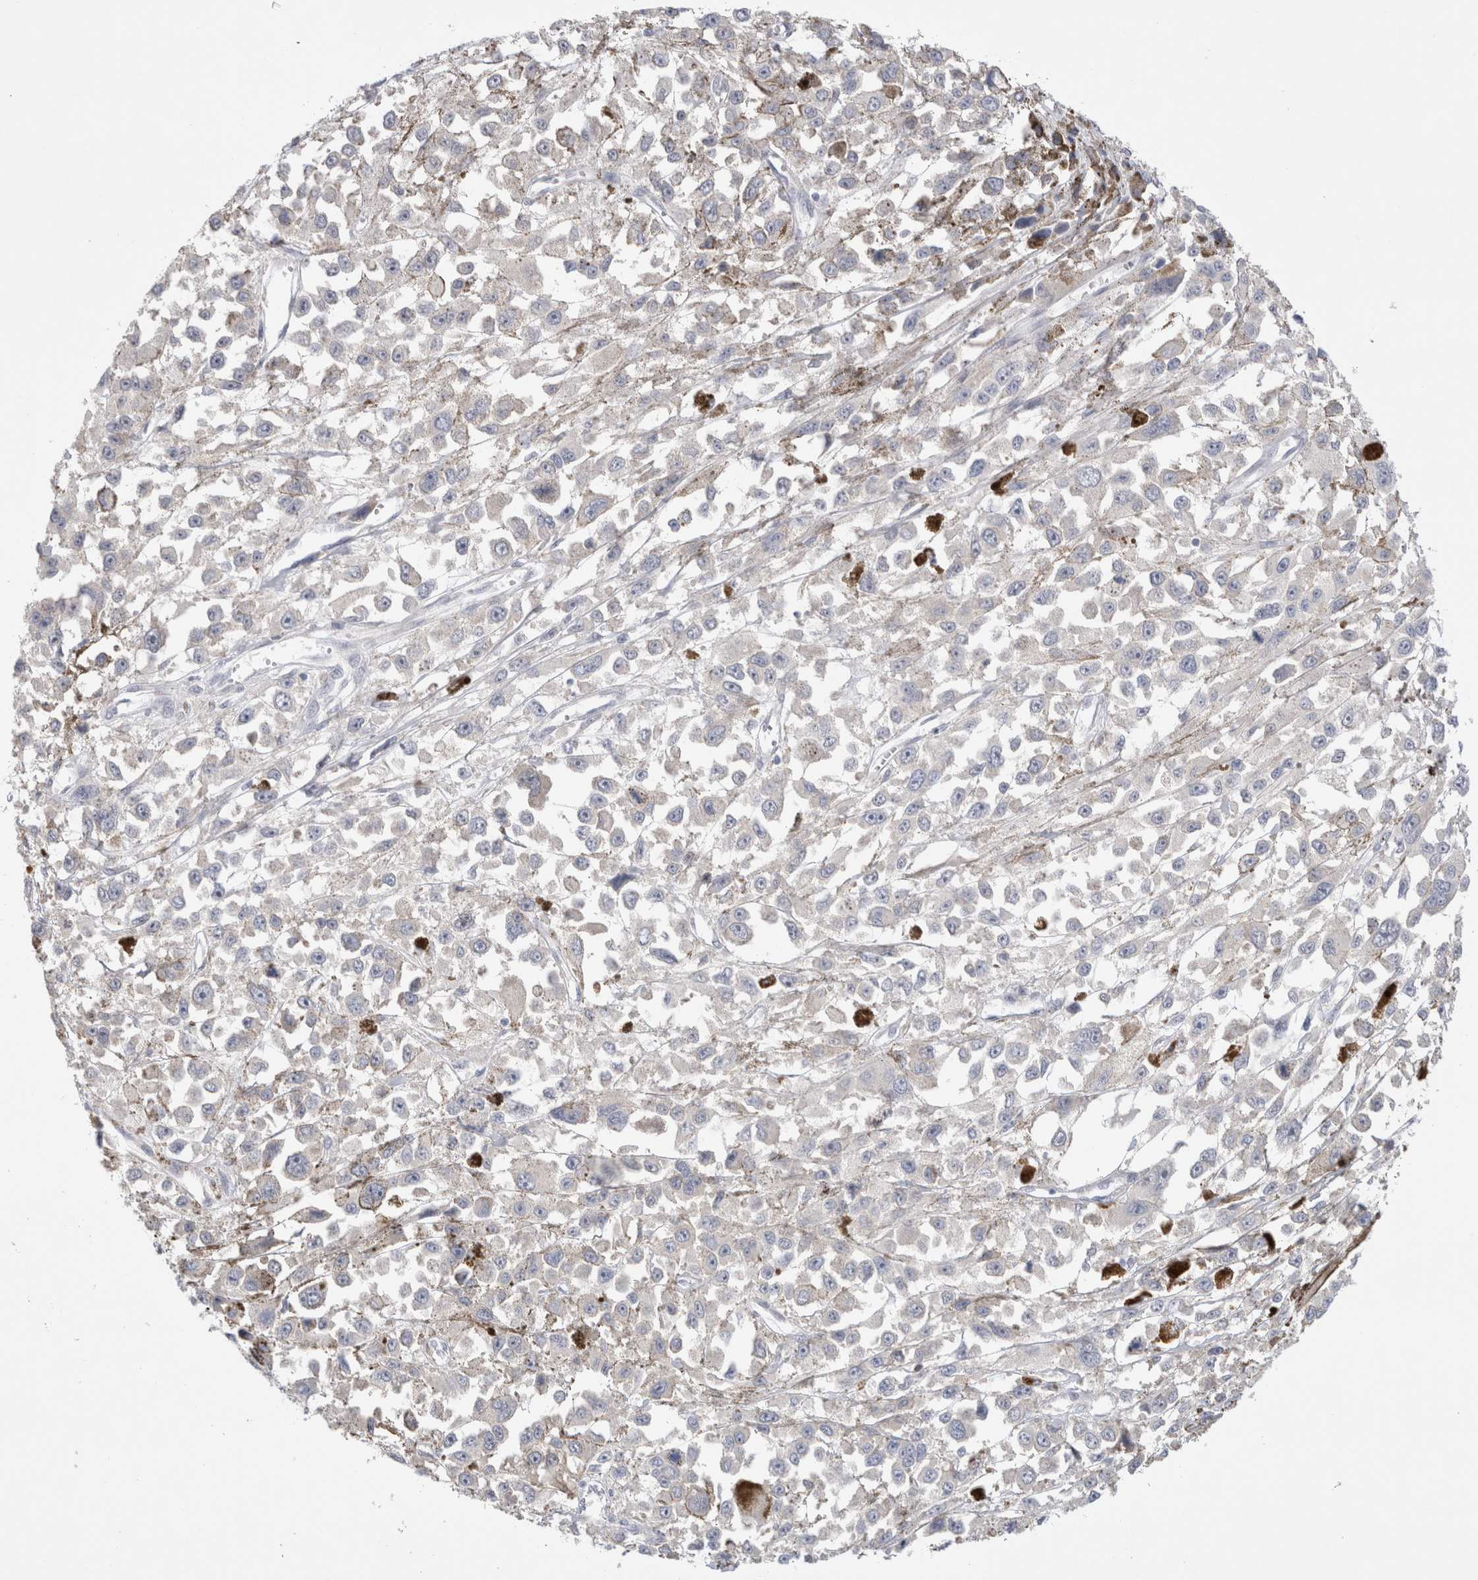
{"staining": {"intensity": "negative", "quantity": "none", "location": "none"}, "tissue": "melanoma", "cell_type": "Tumor cells", "image_type": "cancer", "snomed": [{"axis": "morphology", "description": "Malignant melanoma, Metastatic site"}, {"axis": "topography", "description": "Lymph node"}], "caption": "This histopathology image is of melanoma stained with immunohistochemistry (IHC) to label a protein in brown with the nuclei are counter-stained blue. There is no staining in tumor cells. (DAB (3,3'-diaminobenzidine) immunohistochemistry (IHC) with hematoxylin counter stain).", "gene": "RBM12B", "patient": {"sex": "male", "age": 59}}